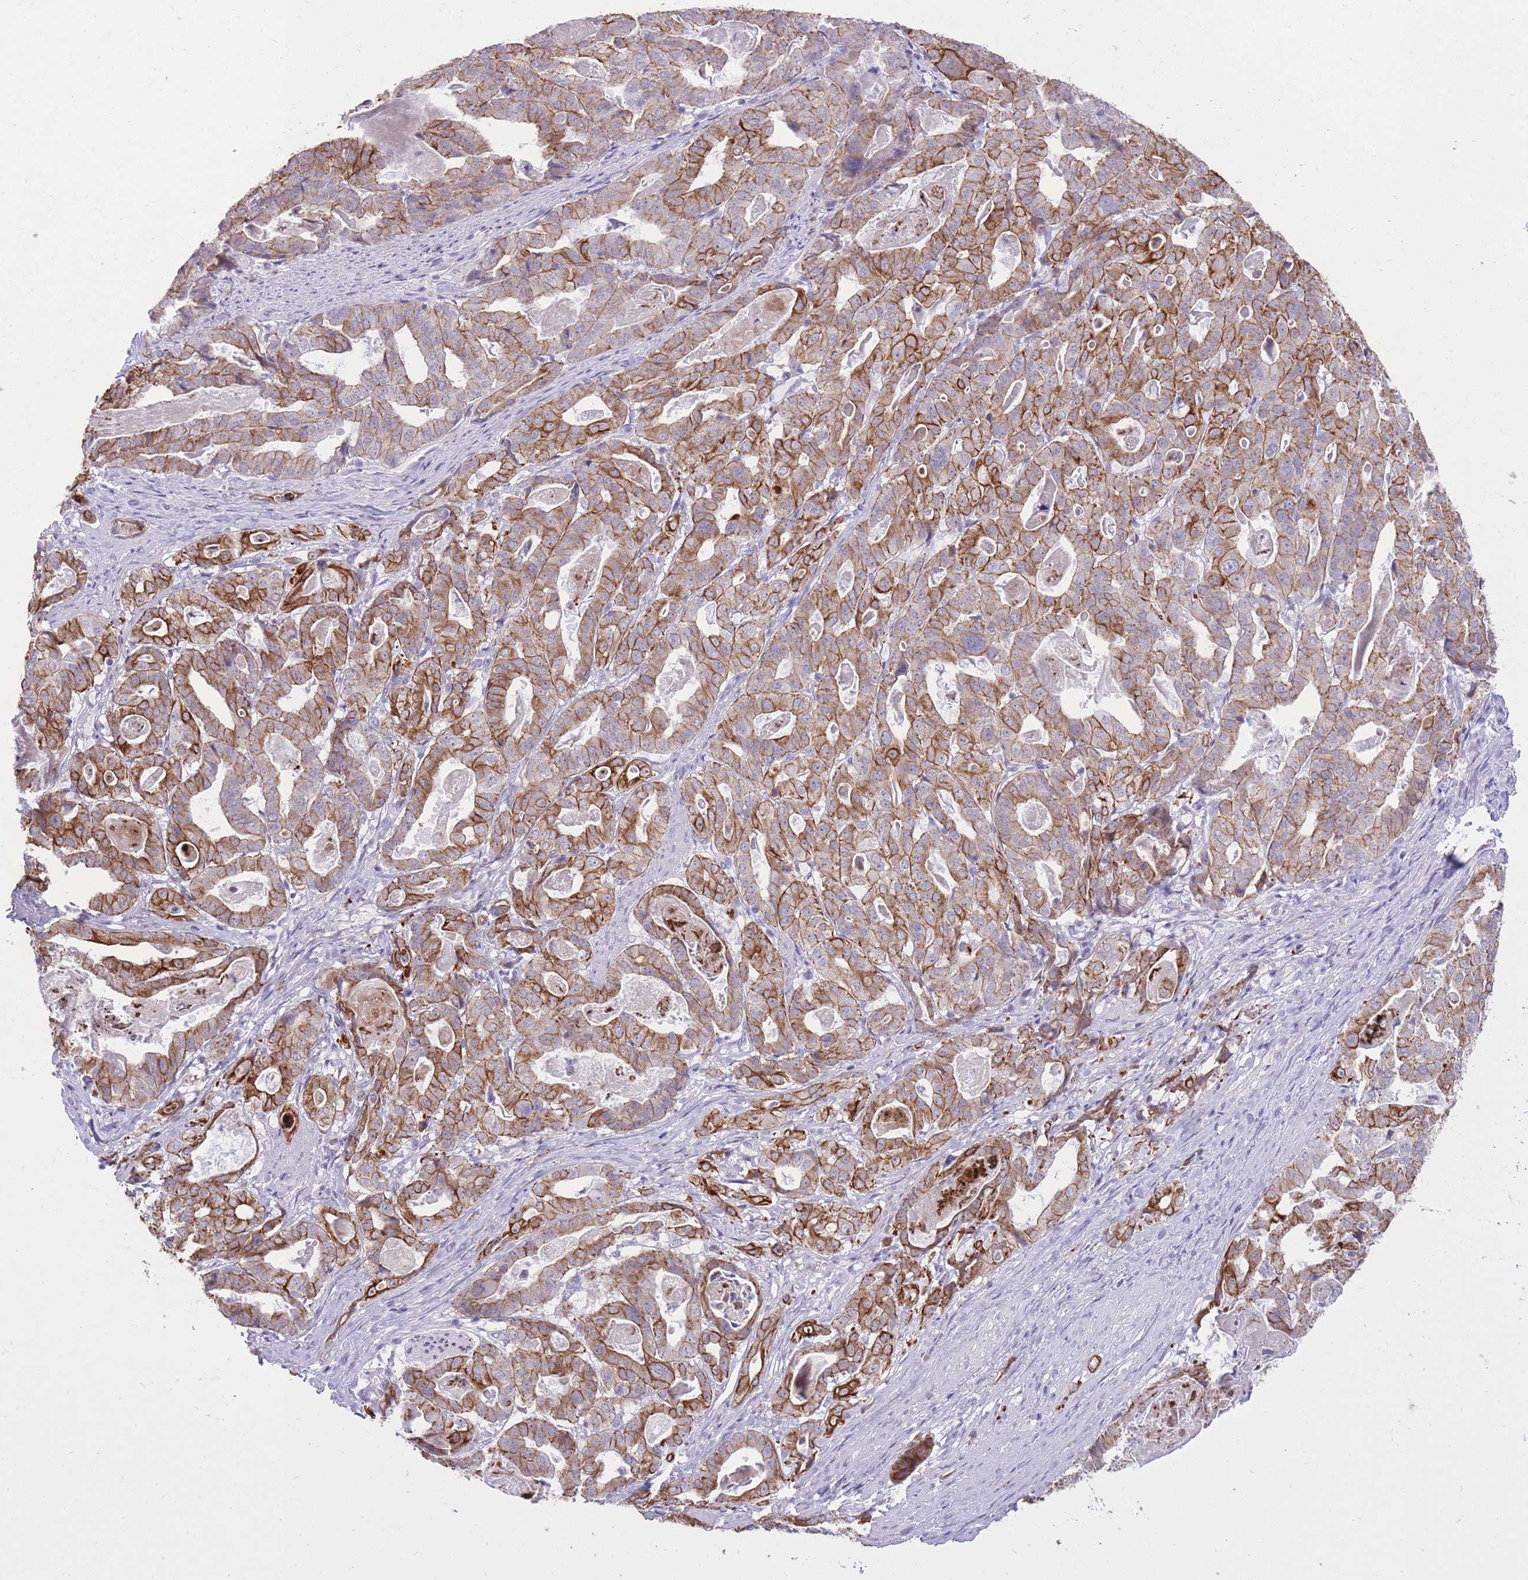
{"staining": {"intensity": "strong", "quantity": "25%-75%", "location": "cytoplasmic/membranous"}, "tissue": "stomach cancer", "cell_type": "Tumor cells", "image_type": "cancer", "snomed": [{"axis": "morphology", "description": "Adenocarcinoma, NOS"}, {"axis": "topography", "description": "Stomach"}], "caption": "Immunohistochemical staining of human stomach cancer (adenocarcinoma) shows high levels of strong cytoplasmic/membranous protein expression in approximately 25%-75% of tumor cells.", "gene": "MEIS3", "patient": {"sex": "male", "age": 48}}